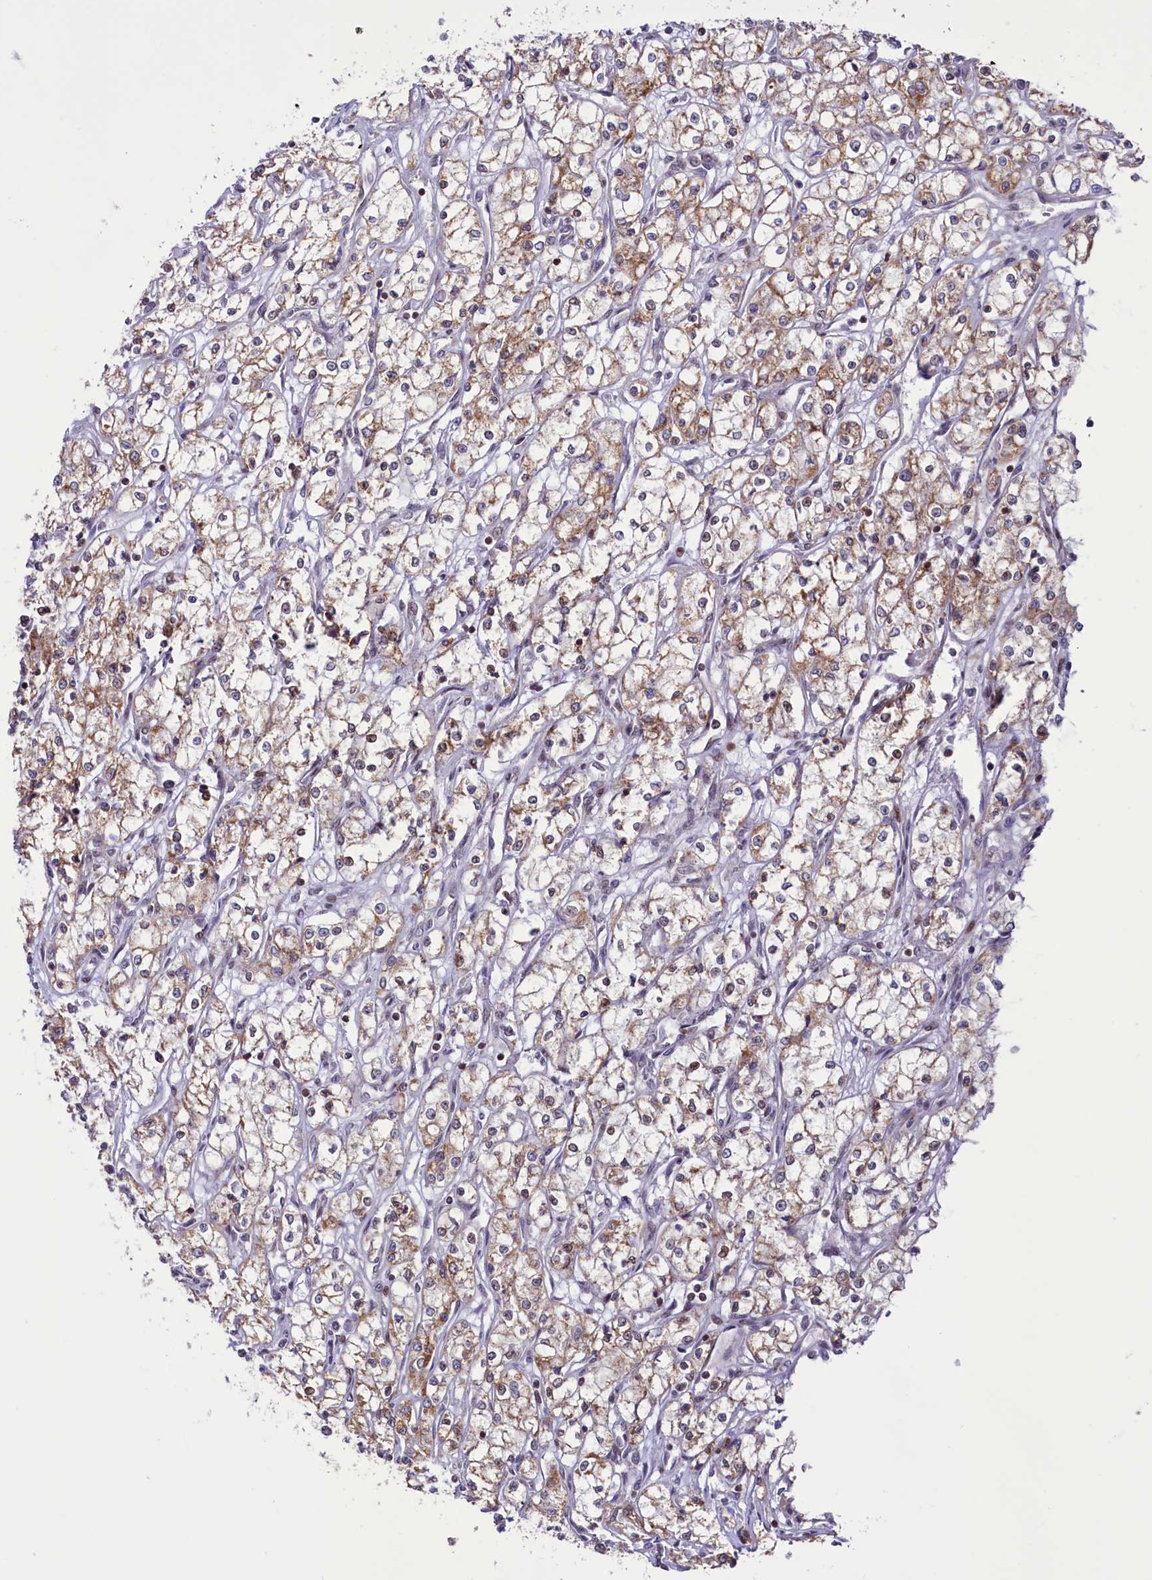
{"staining": {"intensity": "moderate", "quantity": ">75%", "location": "cytoplasmic/membranous"}, "tissue": "renal cancer", "cell_type": "Tumor cells", "image_type": "cancer", "snomed": [{"axis": "morphology", "description": "Adenocarcinoma, NOS"}, {"axis": "topography", "description": "Kidney"}], "caption": "Immunohistochemistry micrograph of adenocarcinoma (renal) stained for a protein (brown), which exhibits medium levels of moderate cytoplasmic/membranous expression in approximately >75% of tumor cells.", "gene": "PHC3", "patient": {"sex": "male", "age": 59}}